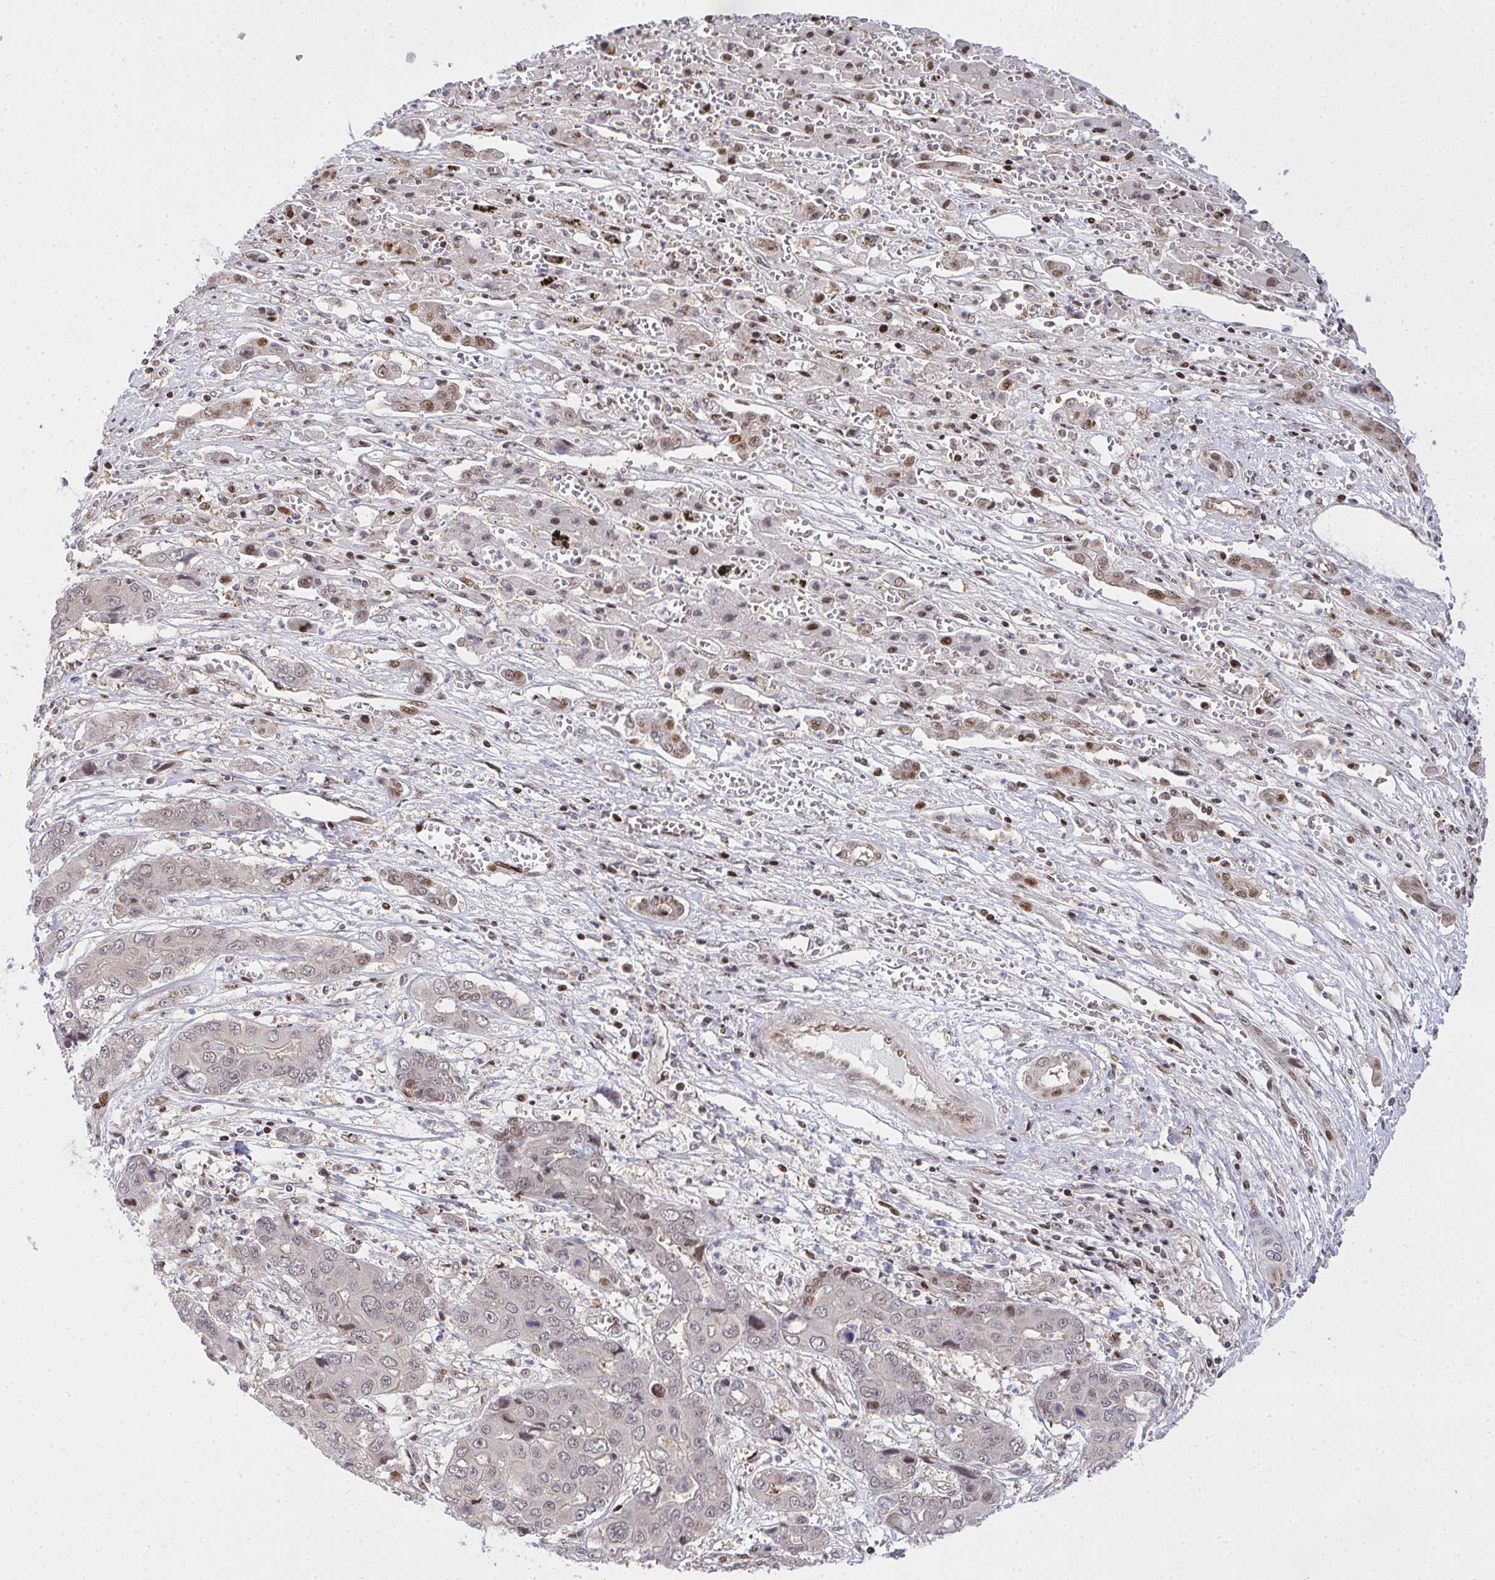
{"staining": {"intensity": "weak", "quantity": "25%-75%", "location": "nuclear"}, "tissue": "liver cancer", "cell_type": "Tumor cells", "image_type": "cancer", "snomed": [{"axis": "morphology", "description": "Cholangiocarcinoma"}, {"axis": "topography", "description": "Liver"}], "caption": "Cholangiocarcinoma (liver) stained for a protein (brown) reveals weak nuclear positive positivity in approximately 25%-75% of tumor cells.", "gene": "PIGY", "patient": {"sex": "male", "age": 67}}